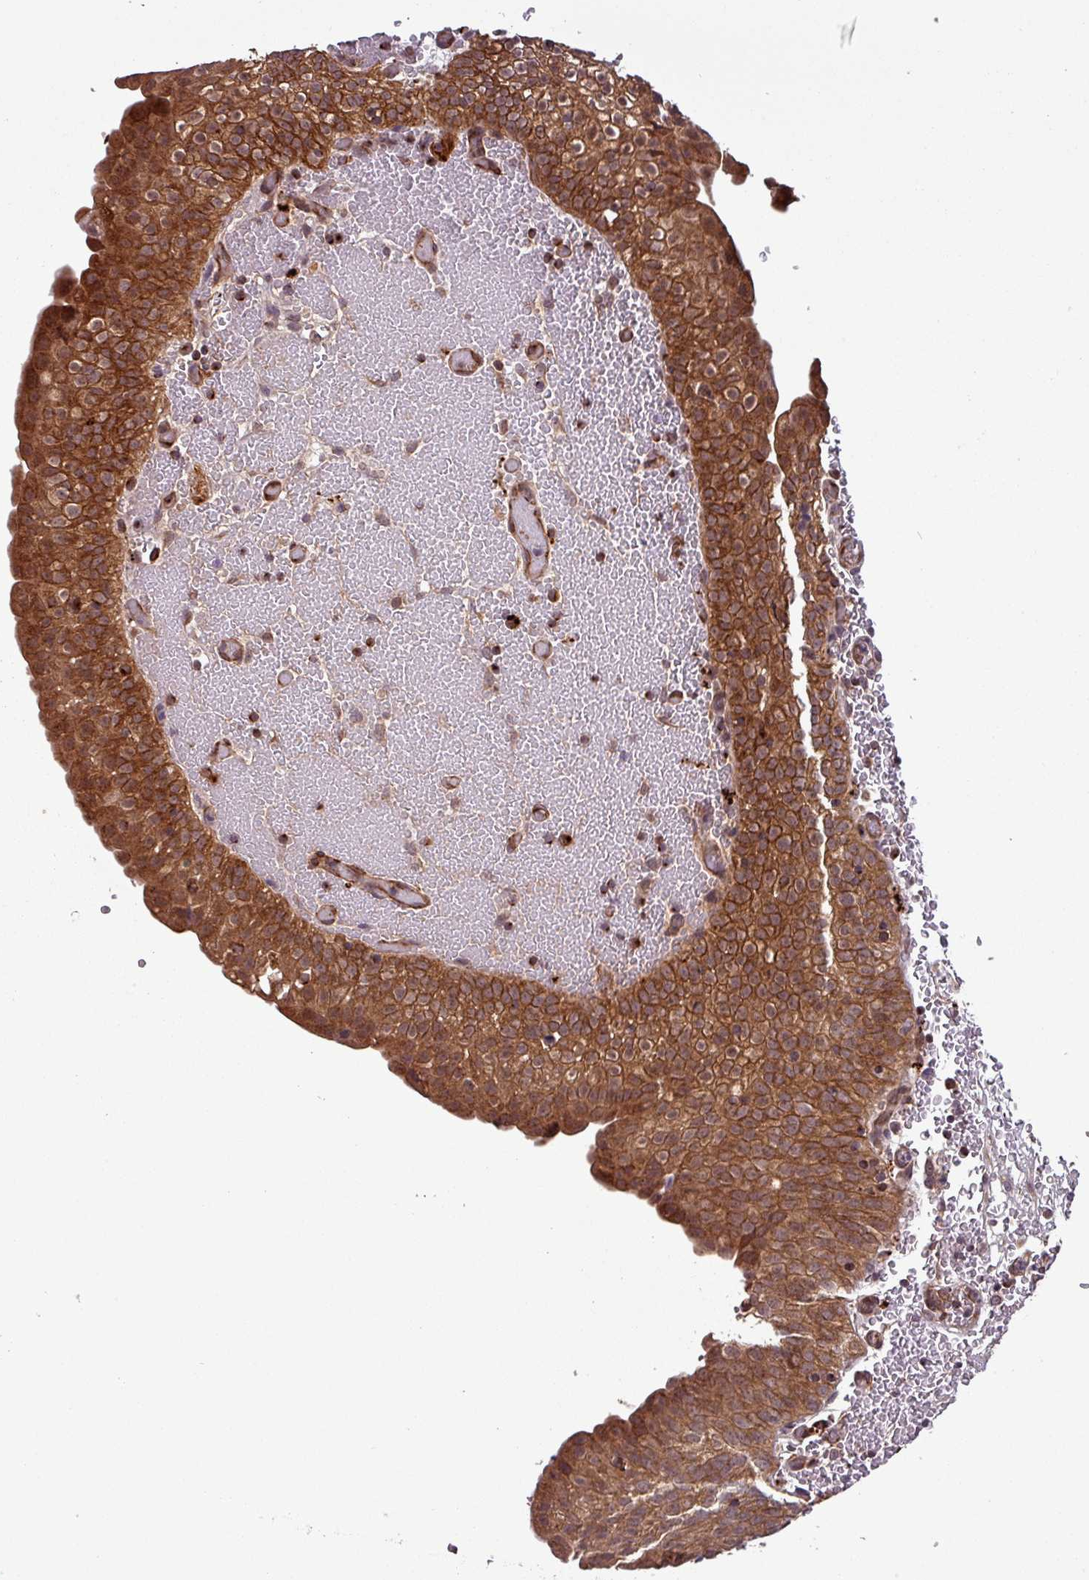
{"staining": {"intensity": "strong", "quantity": ">75%", "location": "cytoplasmic/membranous,nuclear"}, "tissue": "urinary bladder", "cell_type": "Urothelial cells", "image_type": "normal", "snomed": [{"axis": "morphology", "description": "Normal tissue, NOS"}, {"axis": "topography", "description": "Urinary bladder"}], "caption": "Immunohistochemistry histopathology image of normal urinary bladder: urinary bladder stained using immunohistochemistry demonstrates high levels of strong protein expression localized specifically in the cytoplasmic/membranous,nuclear of urothelial cells, appearing as a cytoplasmic/membranous,nuclear brown color.", "gene": "PUS1", "patient": {"sex": "male", "age": 55}}